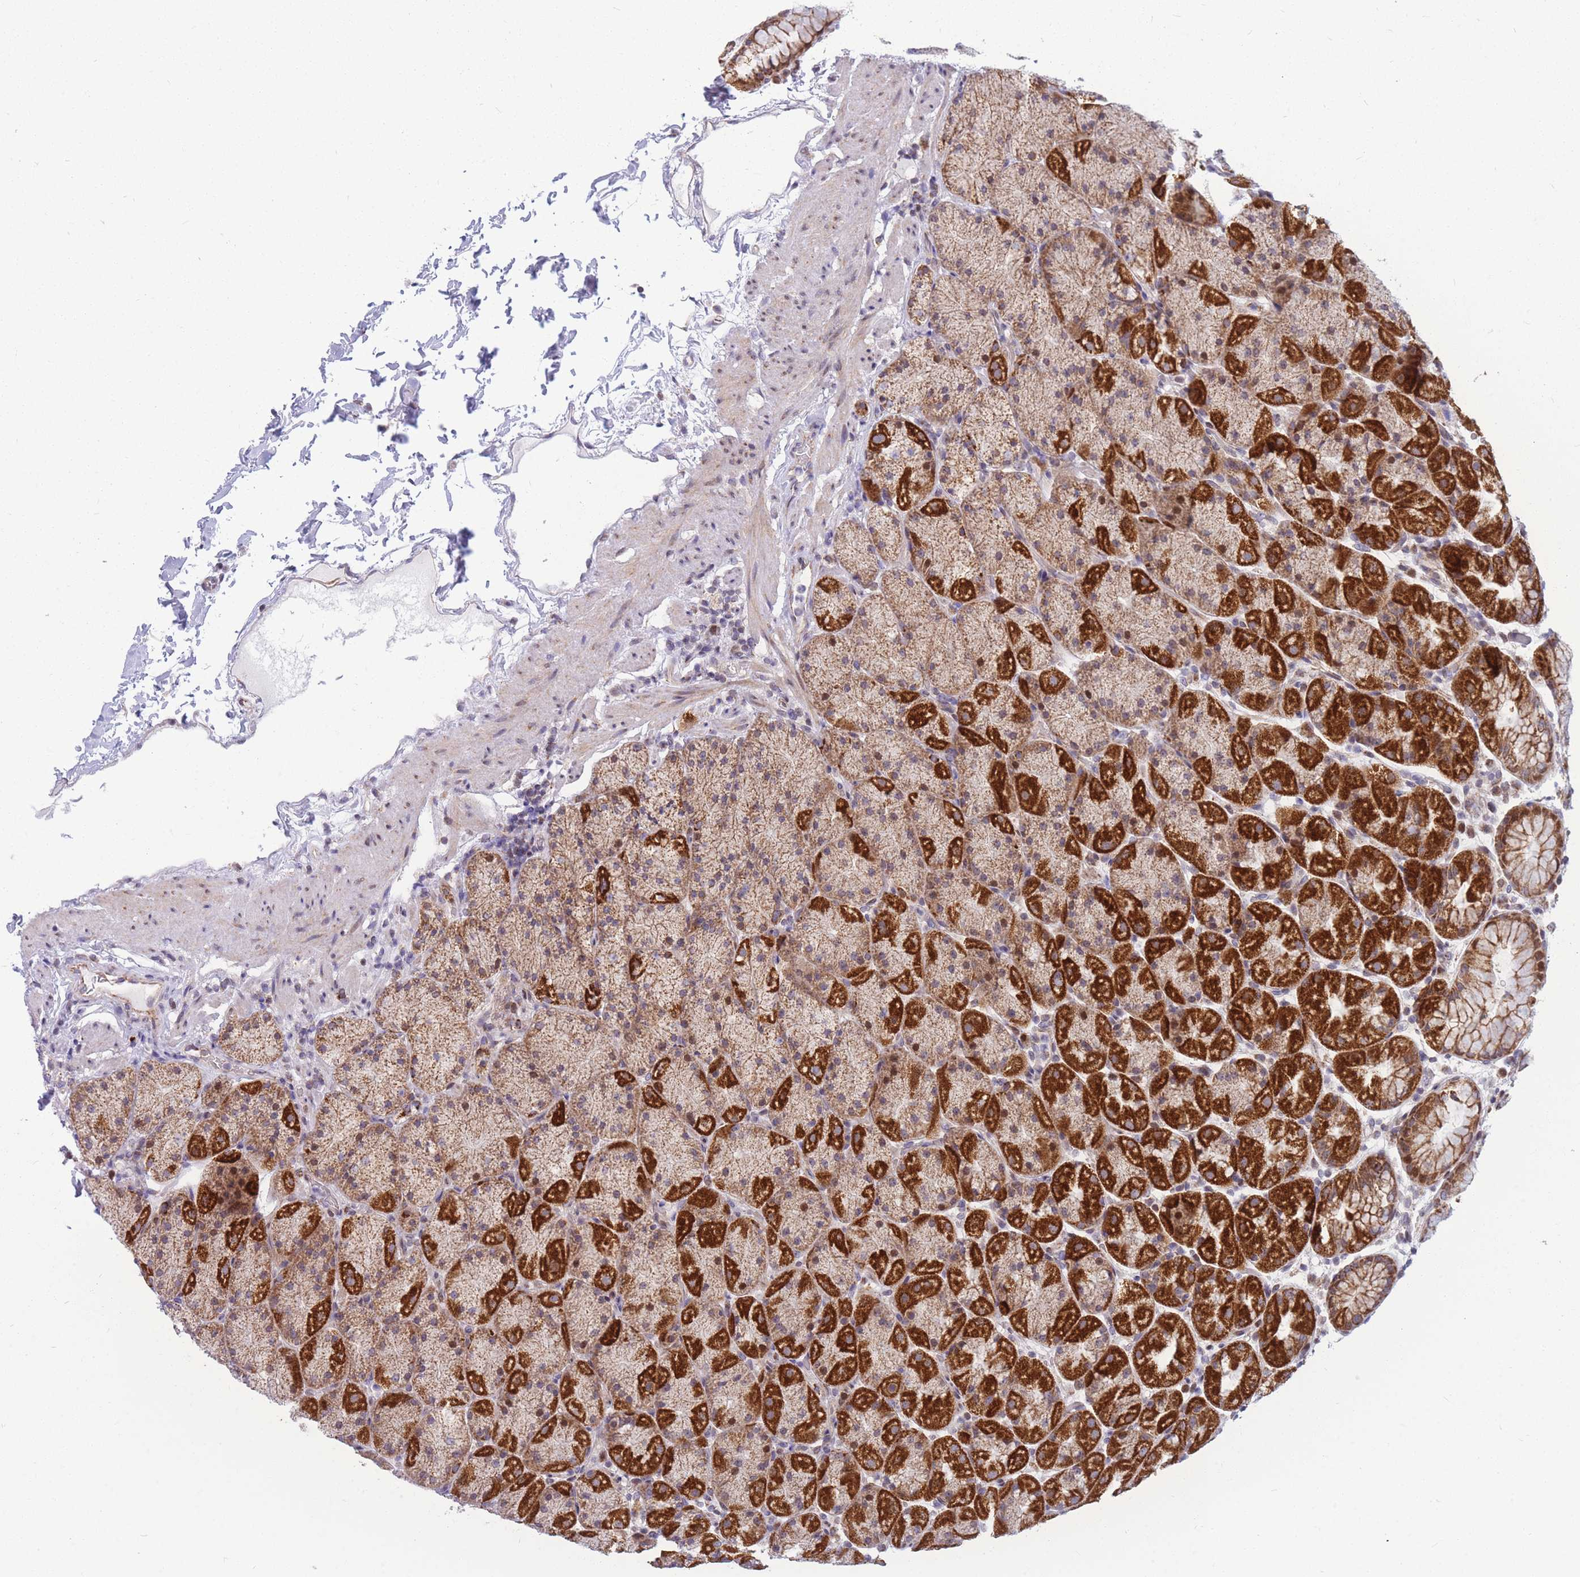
{"staining": {"intensity": "strong", "quantity": ">75%", "location": "cytoplasmic/membranous"}, "tissue": "stomach", "cell_type": "Glandular cells", "image_type": "normal", "snomed": [{"axis": "morphology", "description": "Normal tissue, NOS"}, {"axis": "topography", "description": "Stomach, upper"}, {"axis": "topography", "description": "Stomach, lower"}], "caption": "IHC micrograph of benign human stomach stained for a protein (brown), which displays high levels of strong cytoplasmic/membranous expression in approximately >75% of glandular cells.", "gene": "HSPE1", "patient": {"sex": "male", "age": 67}}